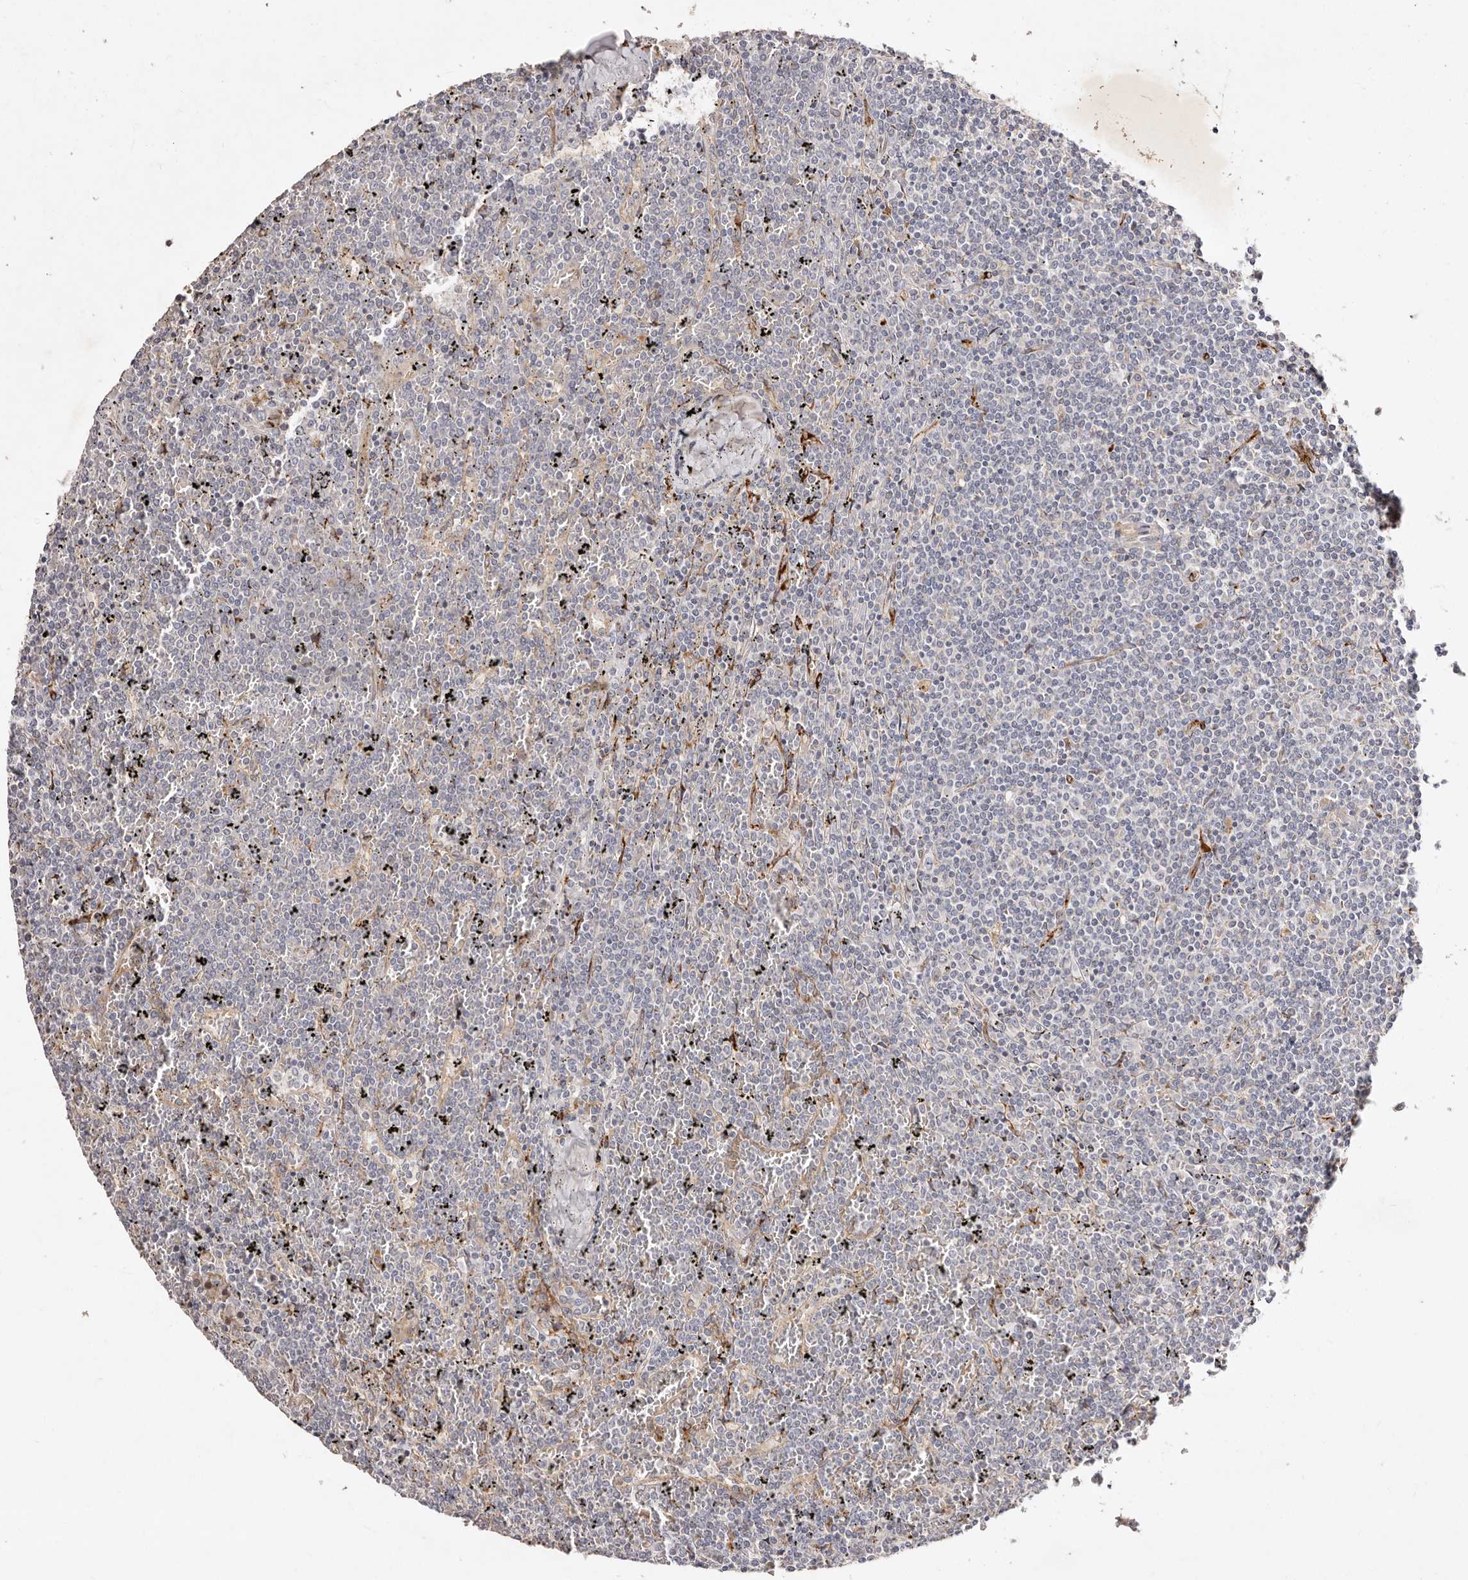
{"staining": {"intensity": "negative", "quantity": "none", "location": "none"}, "tissue": "lymphoma", "cell_type": "Tumor cells", "image_type": "cancer", "snomed": [{"axis": "morphology", "description": "Malignant lymphoma, non-Hodgkin's type, Low grade"}, {"axis": "topography", "description": "Spleen"}], "caption": "Immunohistochemistry of low-grade malignant lymphoma, non-Hodgkin's type demonstrates no staining in tumor cells.", "gene": "SERPINH1", "patient": {"sex": "female", "age": 19}}